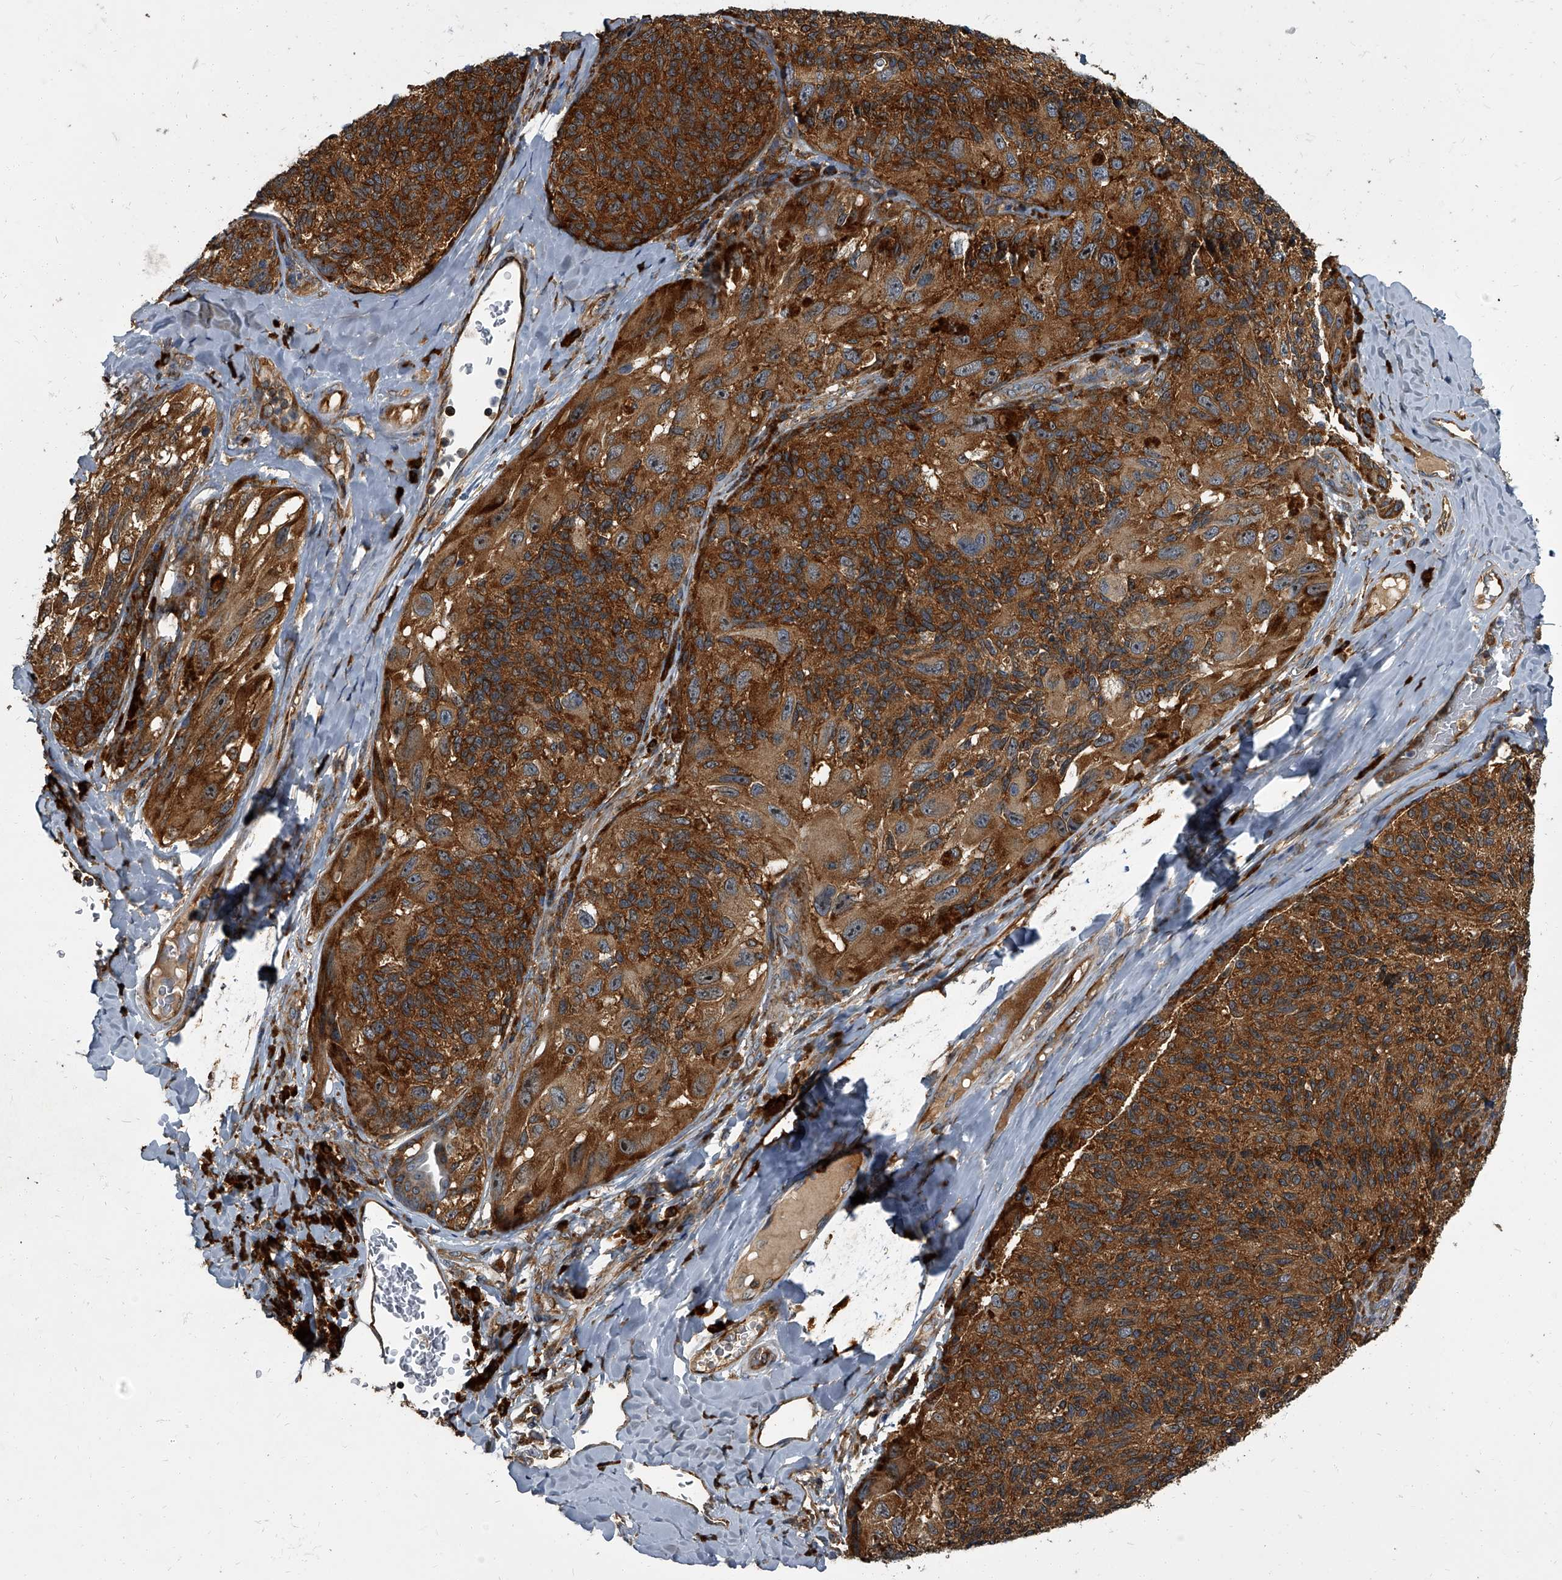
{"staining": {"intensity": "strong", "quantity": ">75%", "location": "cytoplasmic/membranous"}, "tissue": "melanoma", "cell_type": "Tumor cells", "image_type": "cancer", "snomed": [{"axis": "morphology", "description": "Malignant melanoma, NOS"}, {"axis": "topography", "description": "Skin"}], "caption": "Human melanoma stained with a protein marker shows strong staining in tumor cells.", "gene": "CDV3", "patient": {"sex": "female", "age": 73}}